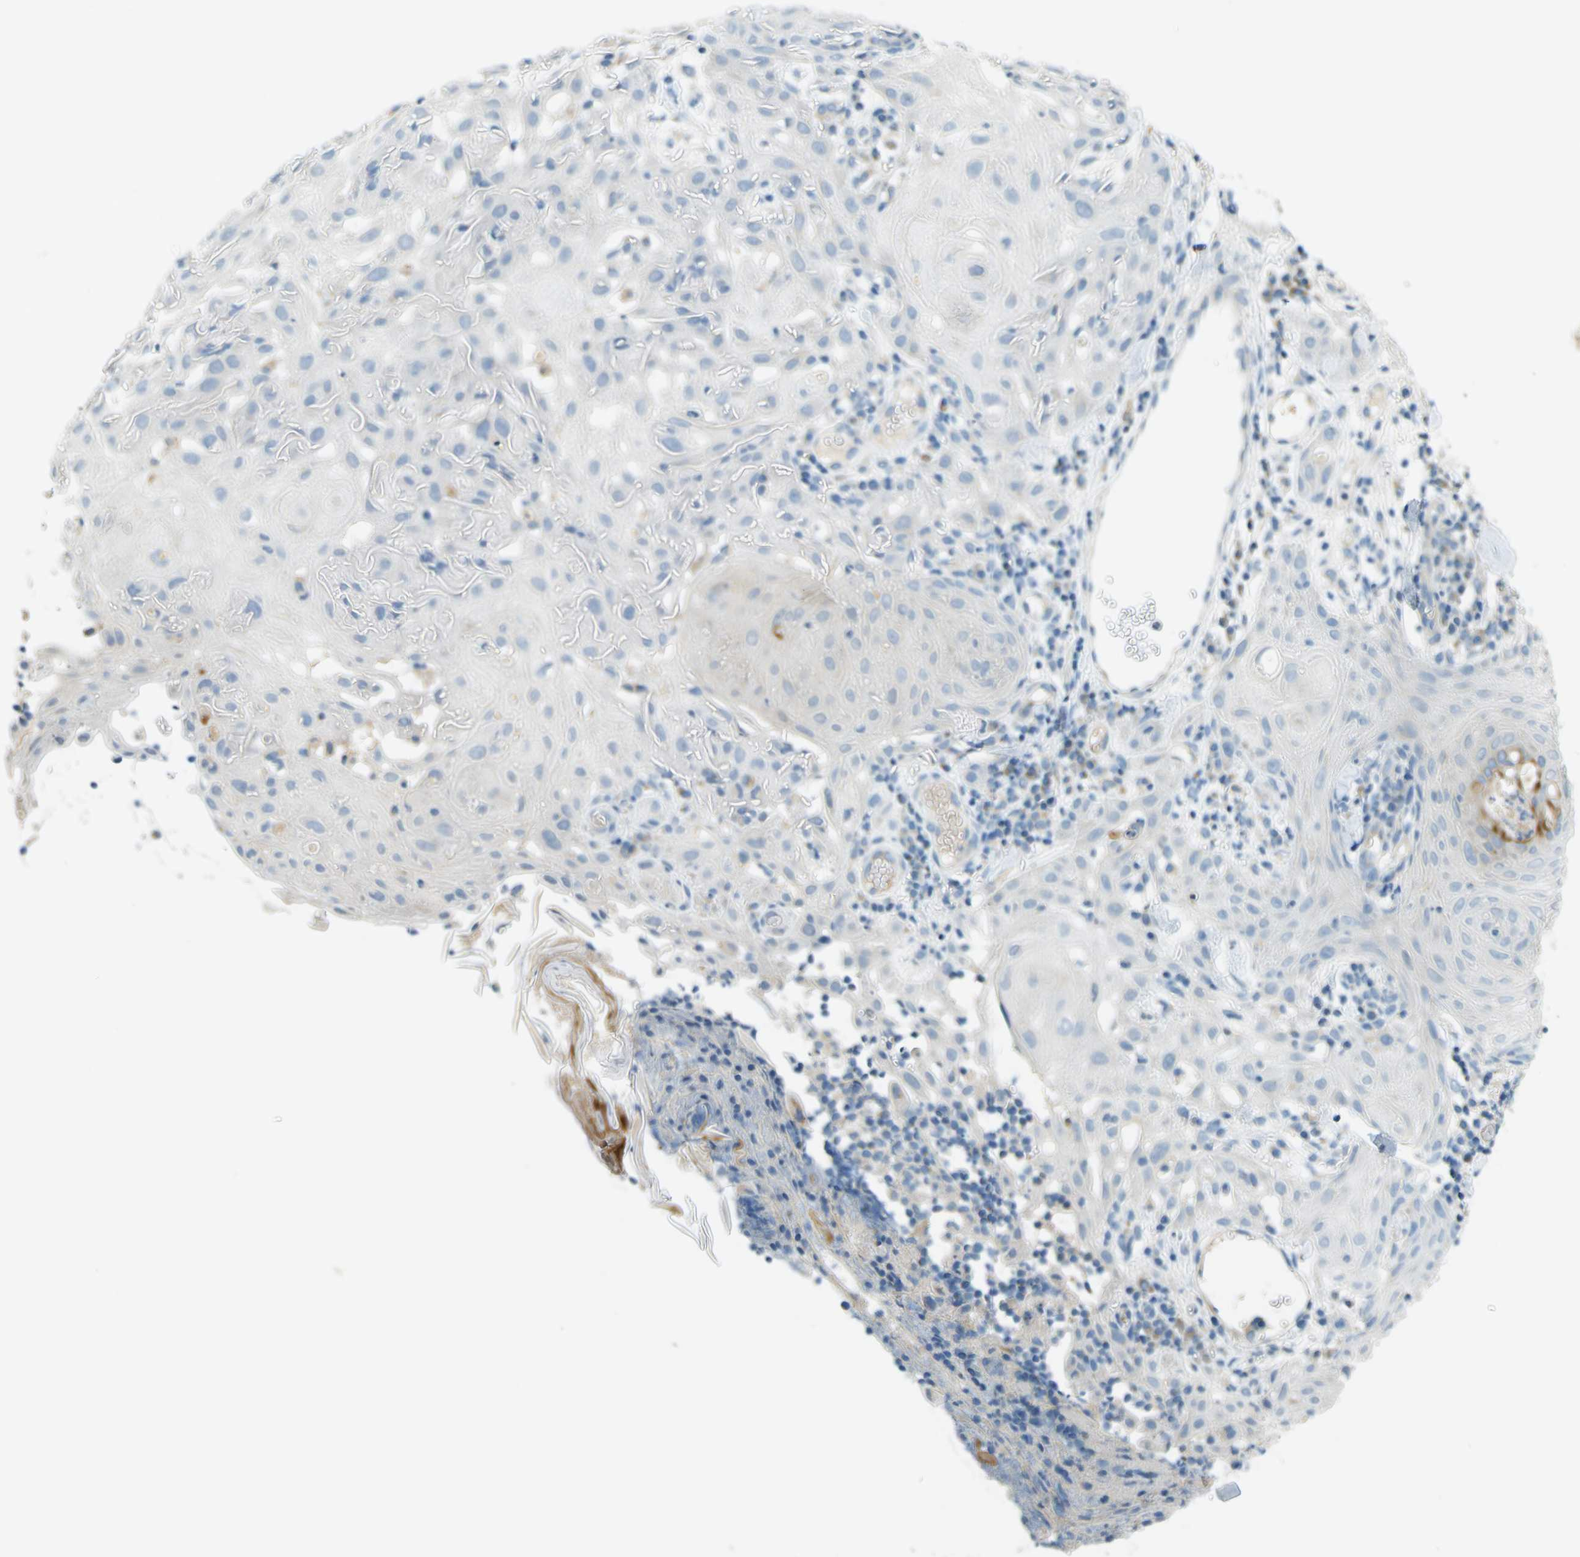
{"staining": {"intensity": "negative", "quantity": "none", "location": "none"}, "tissue": "skin cancer", "cell_type": "Tumor cells", "image_type": "cancer", "snomed": [{"axis": "morphology", "description": "Squamous cell carcinoma, NOS"}, {"axis": "topography", "description": "Skin"}], "caption": "Skin cancer stained for a protein using IHC exhibits no staining tumor cells.", "gene": "FKTN", "patient": {"sex": "male", "age": 24}}